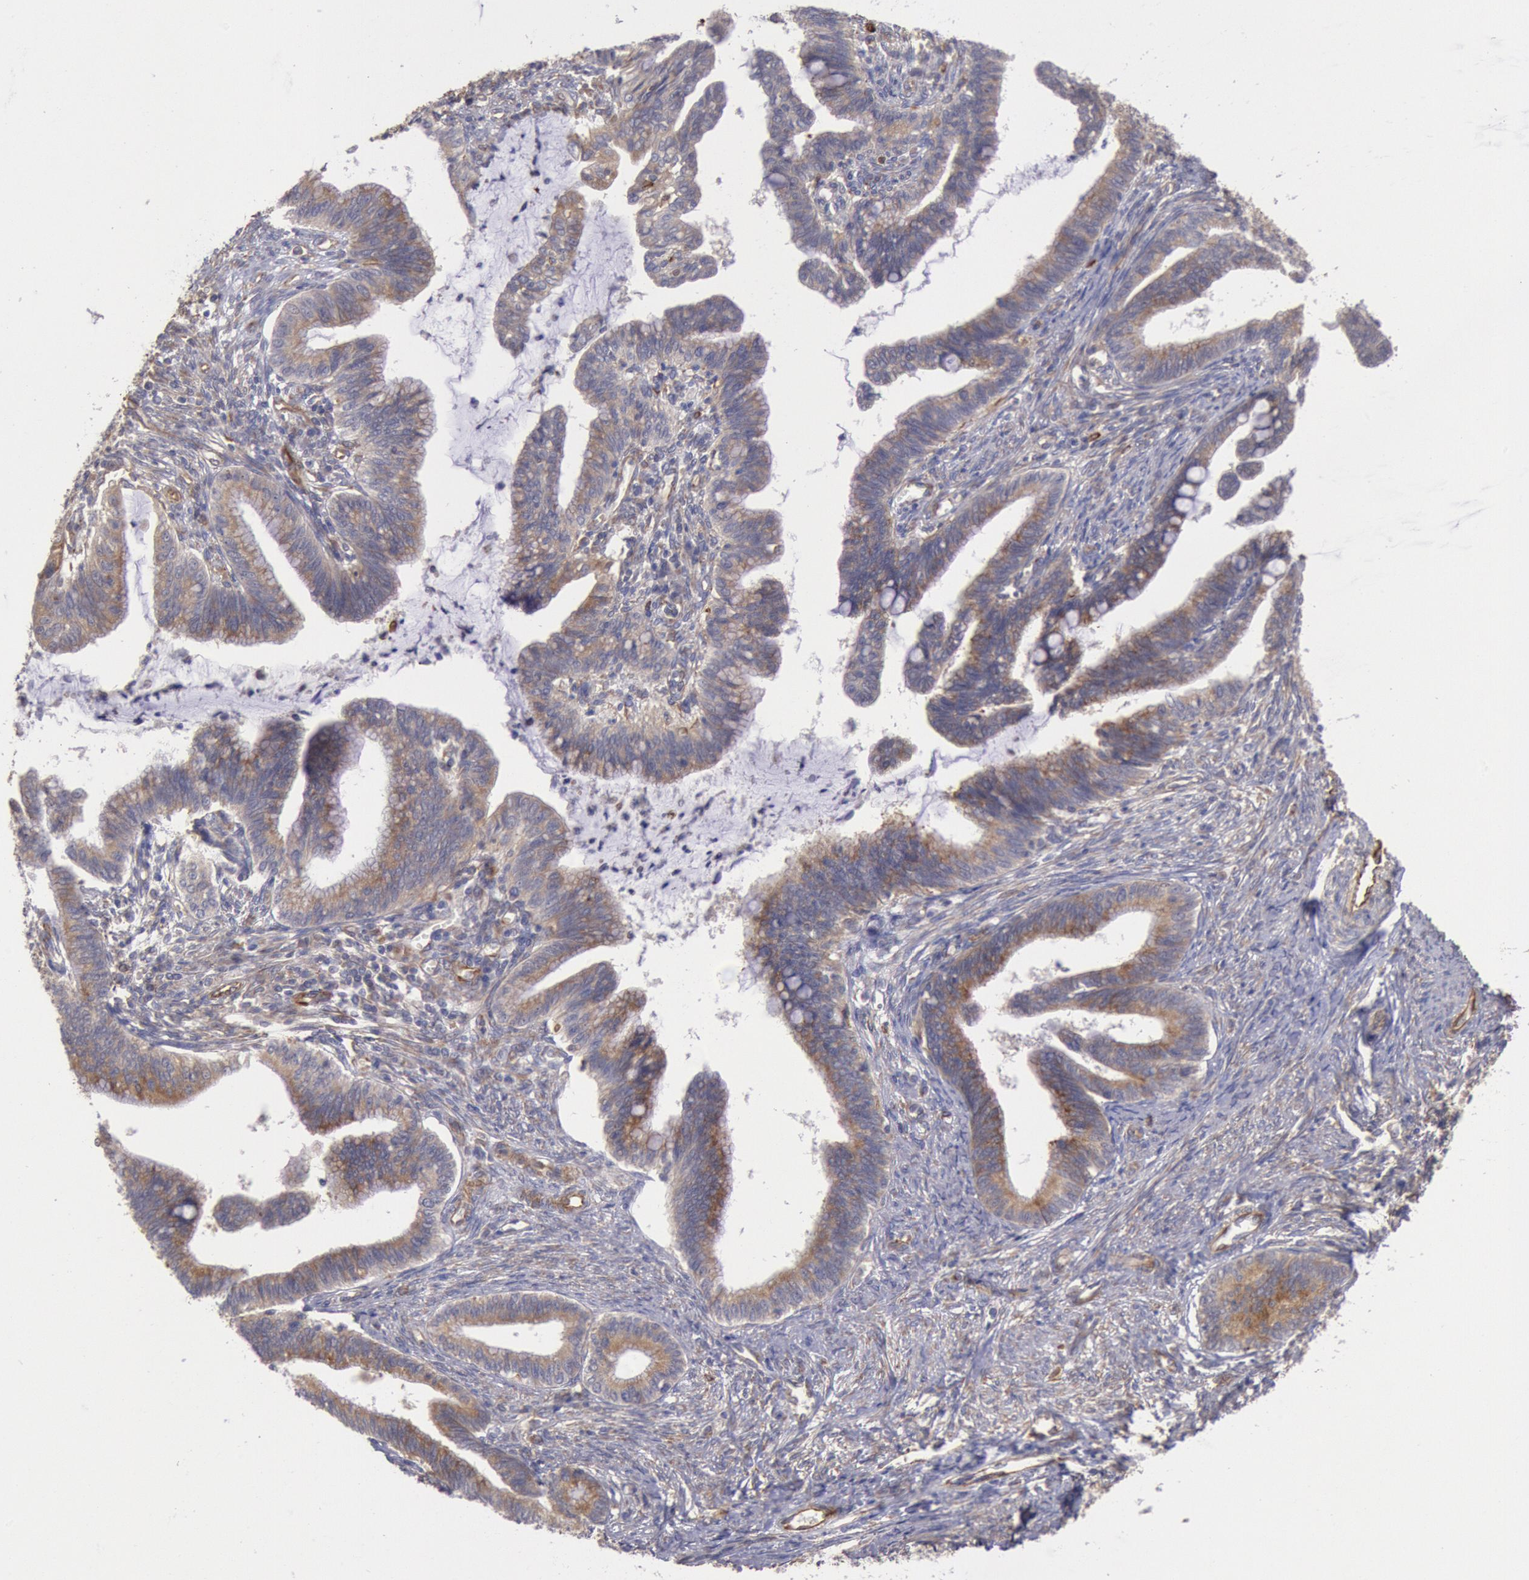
{"staining": {"intensity": "weak", "quantity": ">75%", "location": "cytoplasmic/membranous"}, "tissue": "cervical cancer", "cell_type": "Tumor cells", "image_type": "cancer", "snomed": [{"axis": "morphology", "description": "Adenocarcinoma, NOS"}, {"axis": "topography", "description": "Cervix"}], "caption": "Tumor cells exhibit low levels of weak cytoplasmic/membranous staining in approximately >75% of cells in human cervical cancer (adenocarcinoma).", "gene": "RNF139", "patient": {"sex": "female", "age": 36}}